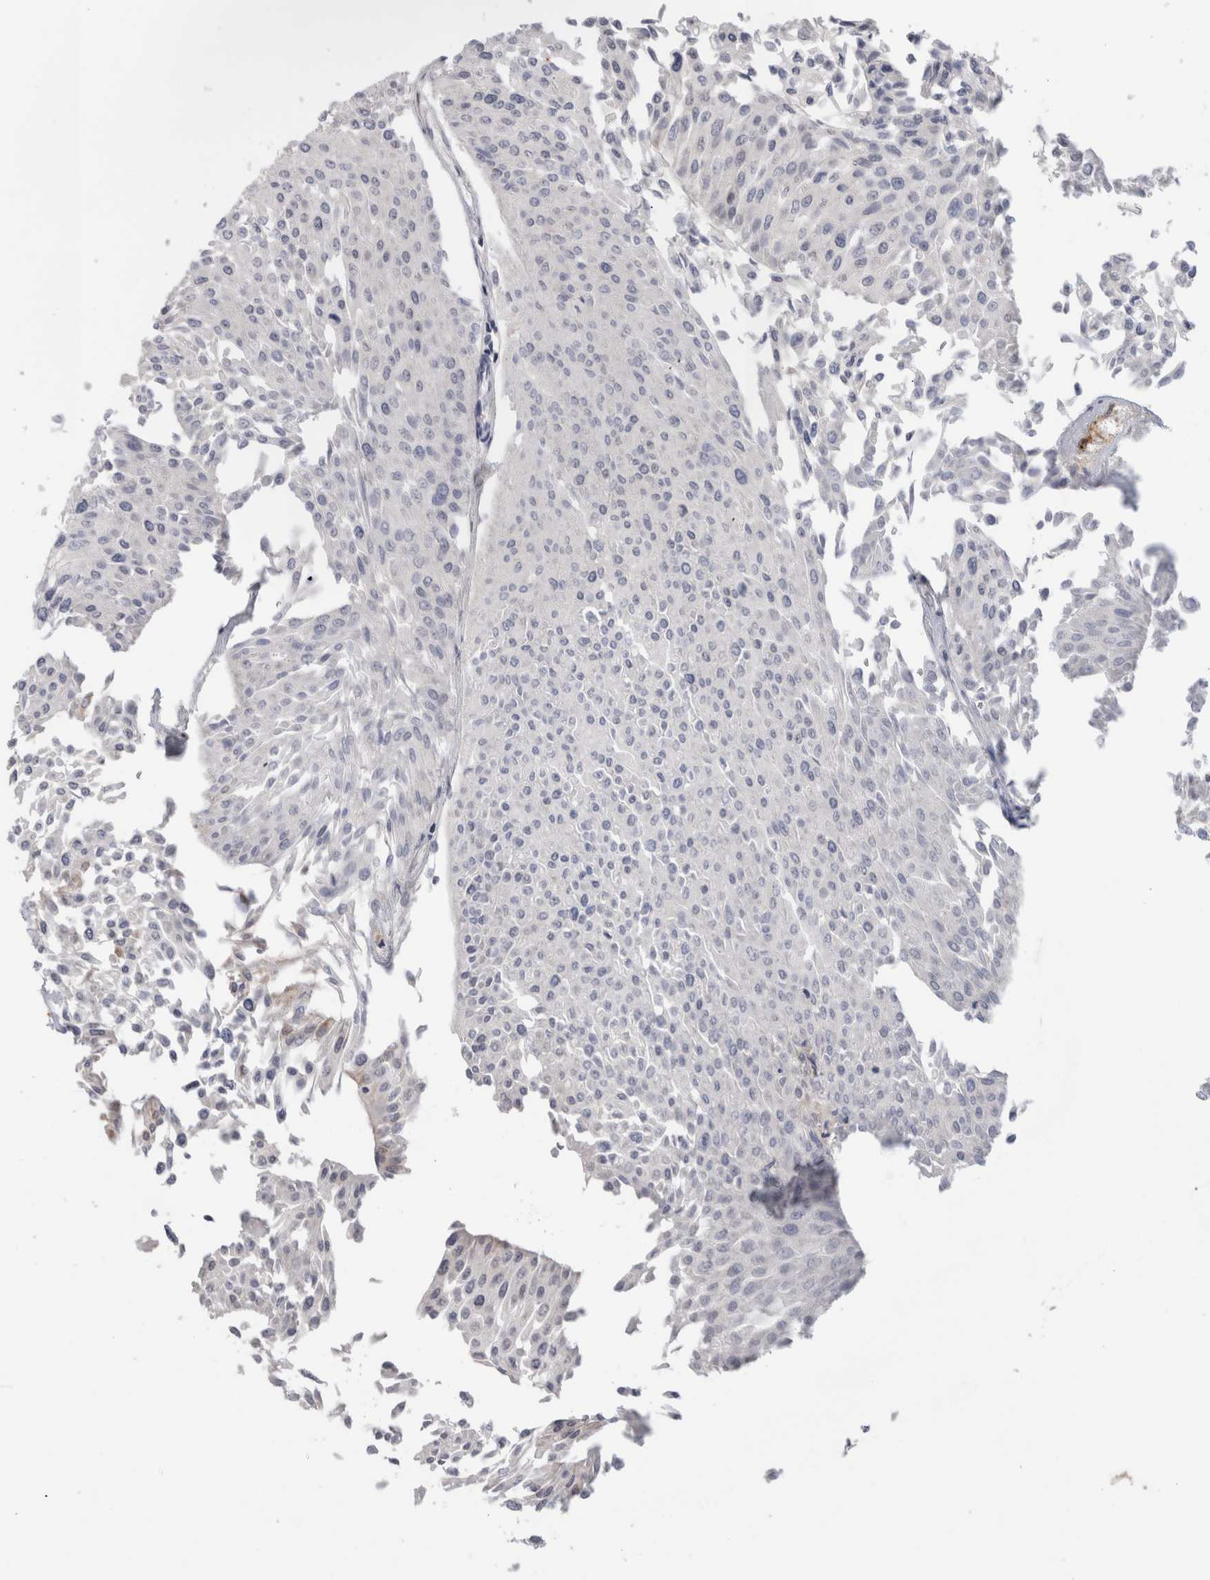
{"staining": {"intensity": "negative", "quantity": "none", "location": "none"}, "tissue": "urothelial cancer", "cell_type": "Tumor cells", "image_type": "cancer", "snomed": [{"axis": "morphology", "description": "Urothelial carcinoma, Low grade"}, {"axis": "topography", "description": "Urinary bladder"}], "caption": "This is a image of IHC staining of urothelial cancer, which shows no positivity in tumor cells.", "gene": "ZNF521", "patient": {"sex": "male", "age": 67}}